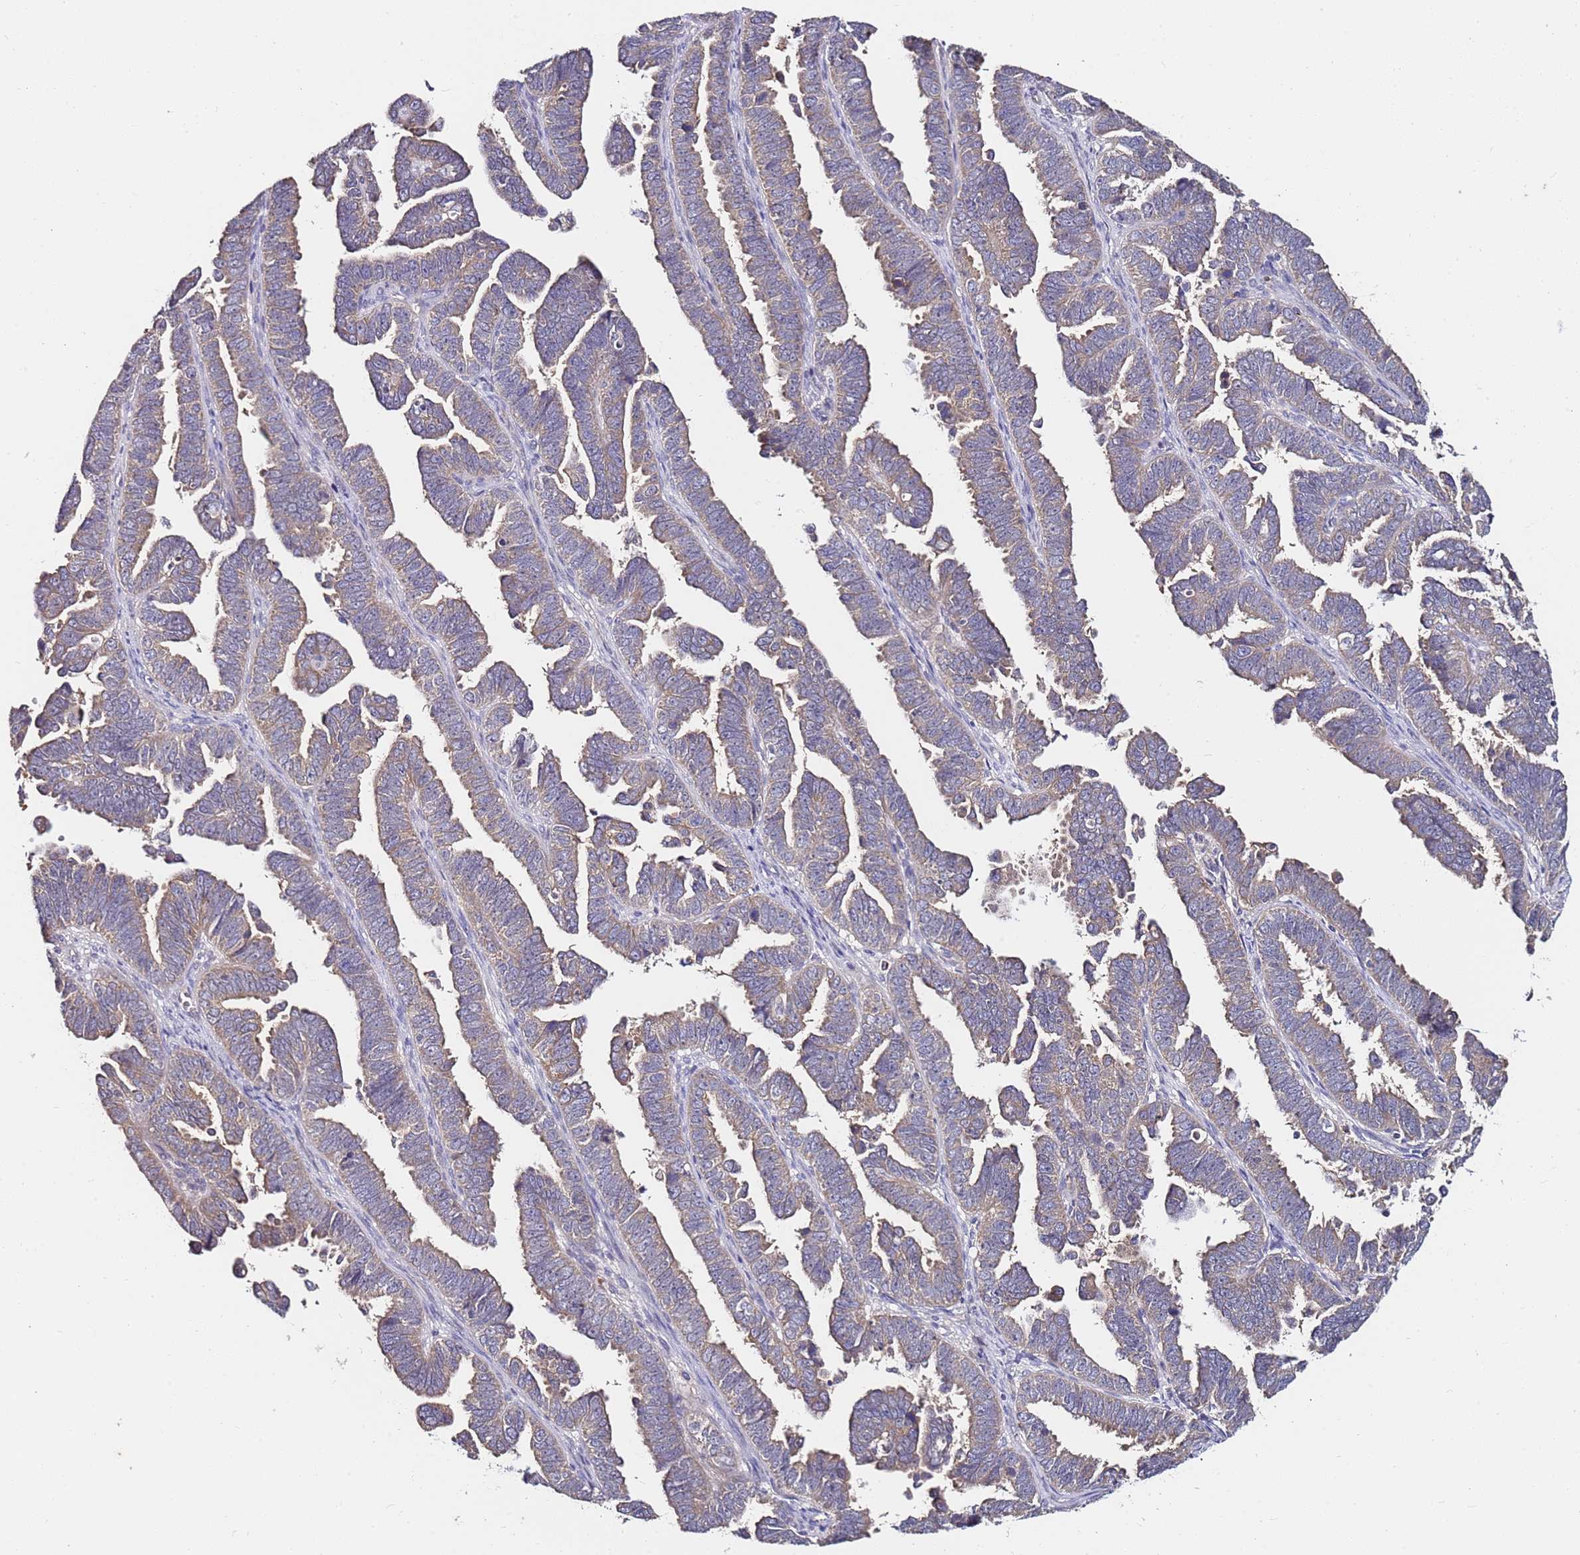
{"staining": {"intensity": "weak", "quantity": "25%-75%", "location": "cytoplasmic/membranous"}, "tissue": "endometrial cancer", "cell_type": "Tumor cells", "image_type": "cancer", "snomed": [{"axis": "morphology", "description": "Adenocarcinoma, NOS"}, {"axis": "topography", "description": "Endometrium"}], "caption": "Adenocarcinoma (endometrial) stained with a brown dye exhibits weak cytoplasmic/membranous positive positivity in about 25%-75% of tumor cells.", "gene": "SRRM5", "patient": {"sex": "female", "age": 75}}